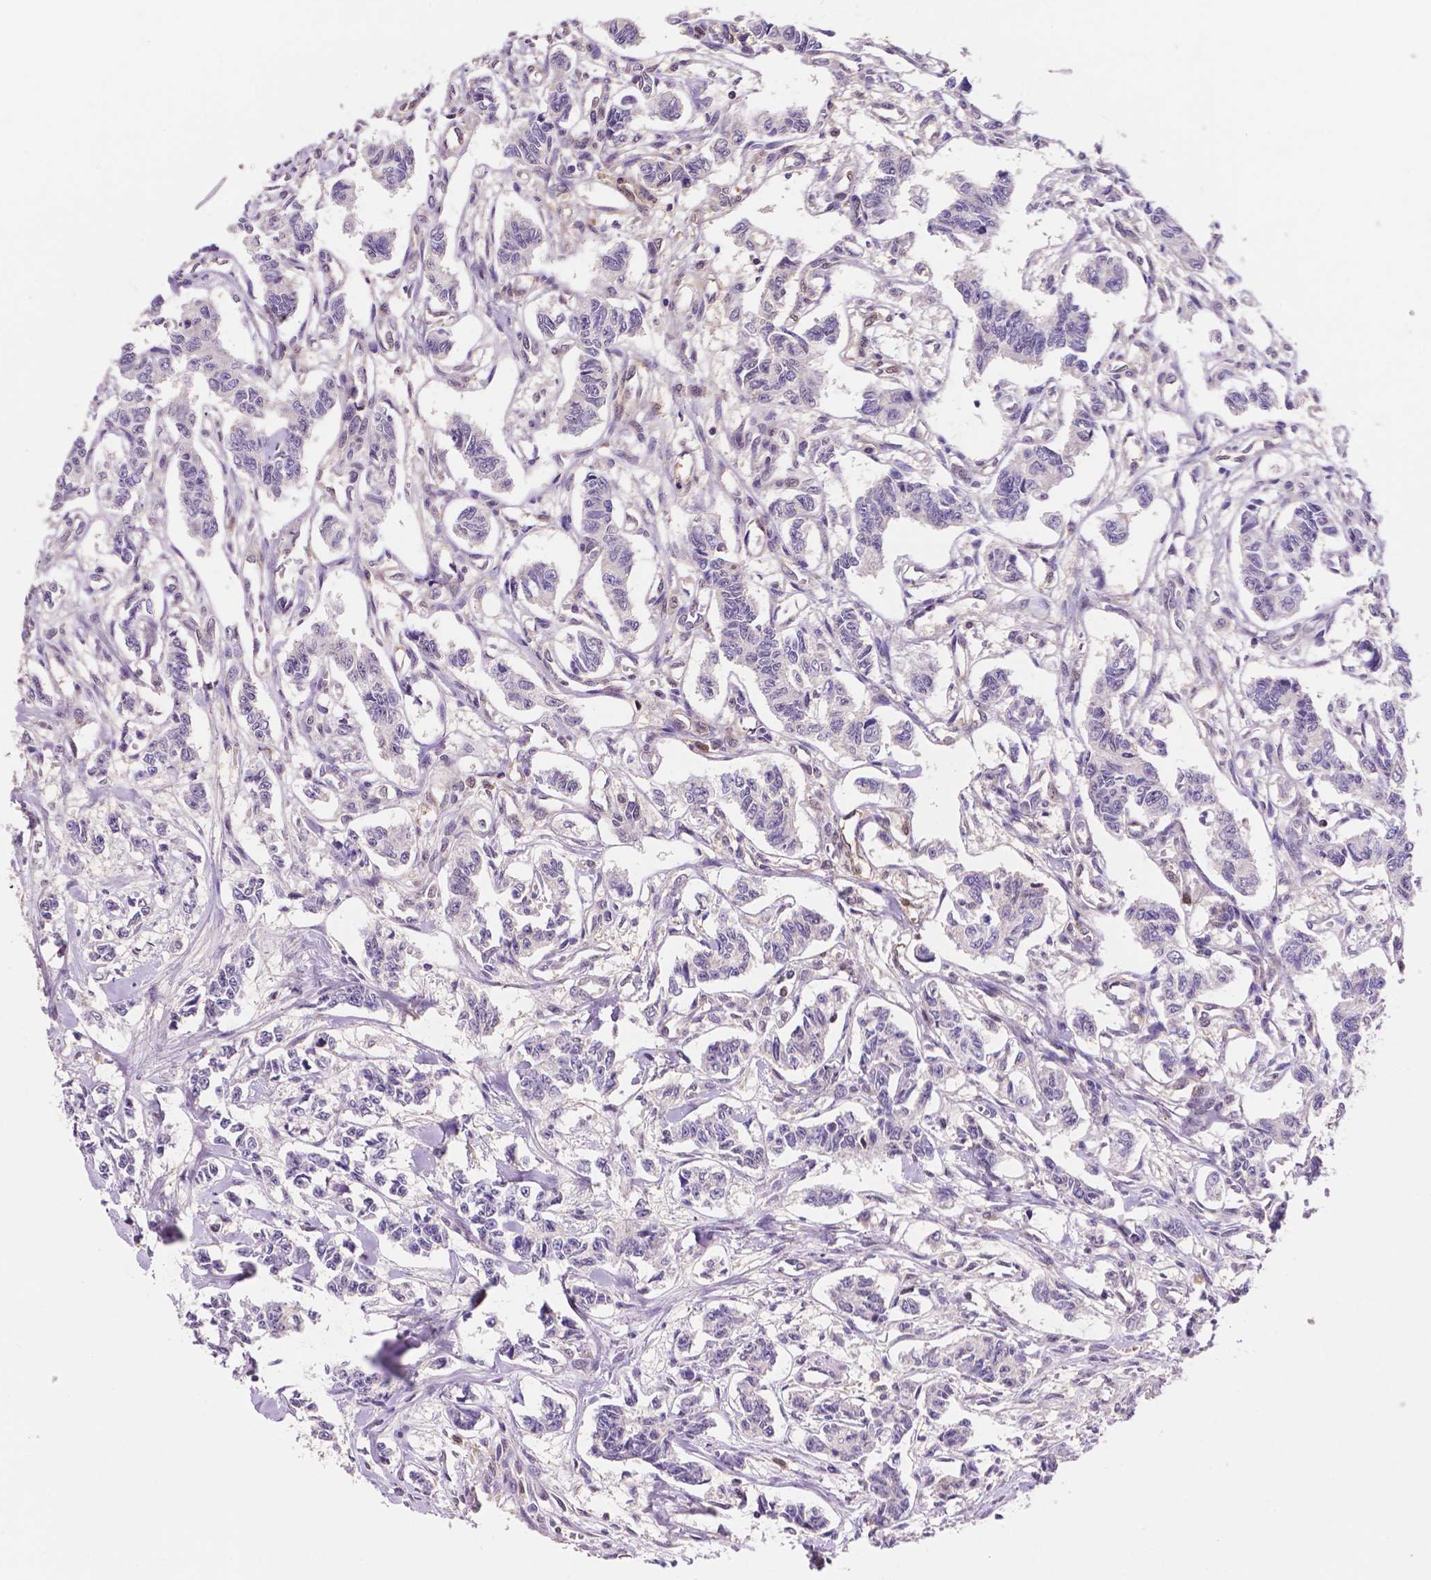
{"staining": {"intensity": "negative", "quantity": "none", "location": "none"}, "tissue": "carcinoid", "cell_type": "Tumor cells", "image_type": "cancer", "snomed": [{"axis": "morphology", "description": "Carcinoid, malignant, NOS"}, {"axis": "topography", "description": "Kidney"}], "caption": "This is a image of IHC staining of carcinoid, which shows no expression in tumor cells. (DAB immunohistochemistry, high magnification).", "gene": "UBE2L6", "patient": {"sex": "female", "age": 41}}